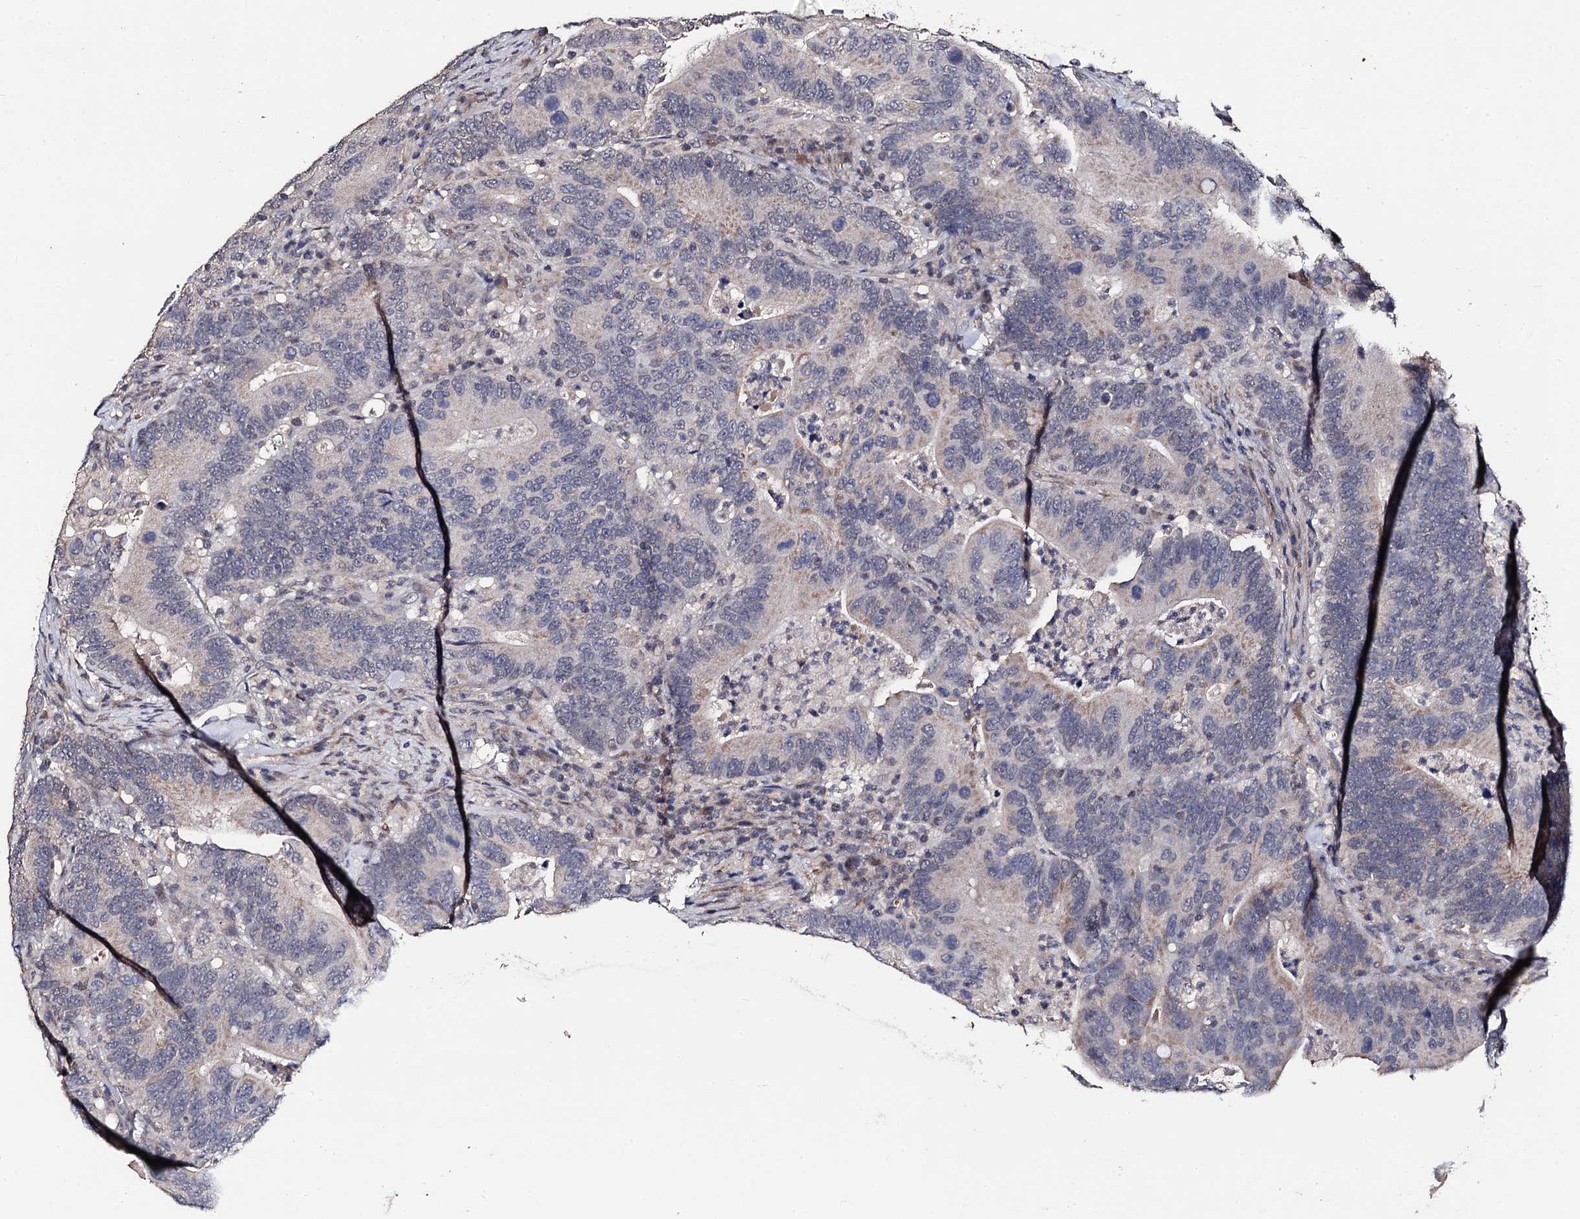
{"staining": {"intensity": "weak", "quantity": "25%-75%", "location": "cytoplasmic/membranous"}, "tissue": "colorectal cancer", "cell_type": "Tumor cells", "image_type": "cancer", "snomed": [{"axis": "morphology", "description": "Adenocarcinoma, NOS"}, {"axis": "topography", "description": "Colon"}], "caption": "There is low levels of weak cytoplasmic/membranous staining in tumor cells of colorectal cancer, as demonstrated by immunohistochemical staining (brown color).", "gene": "PPTC7", "patient": {"sex": "female", "age": 66}}